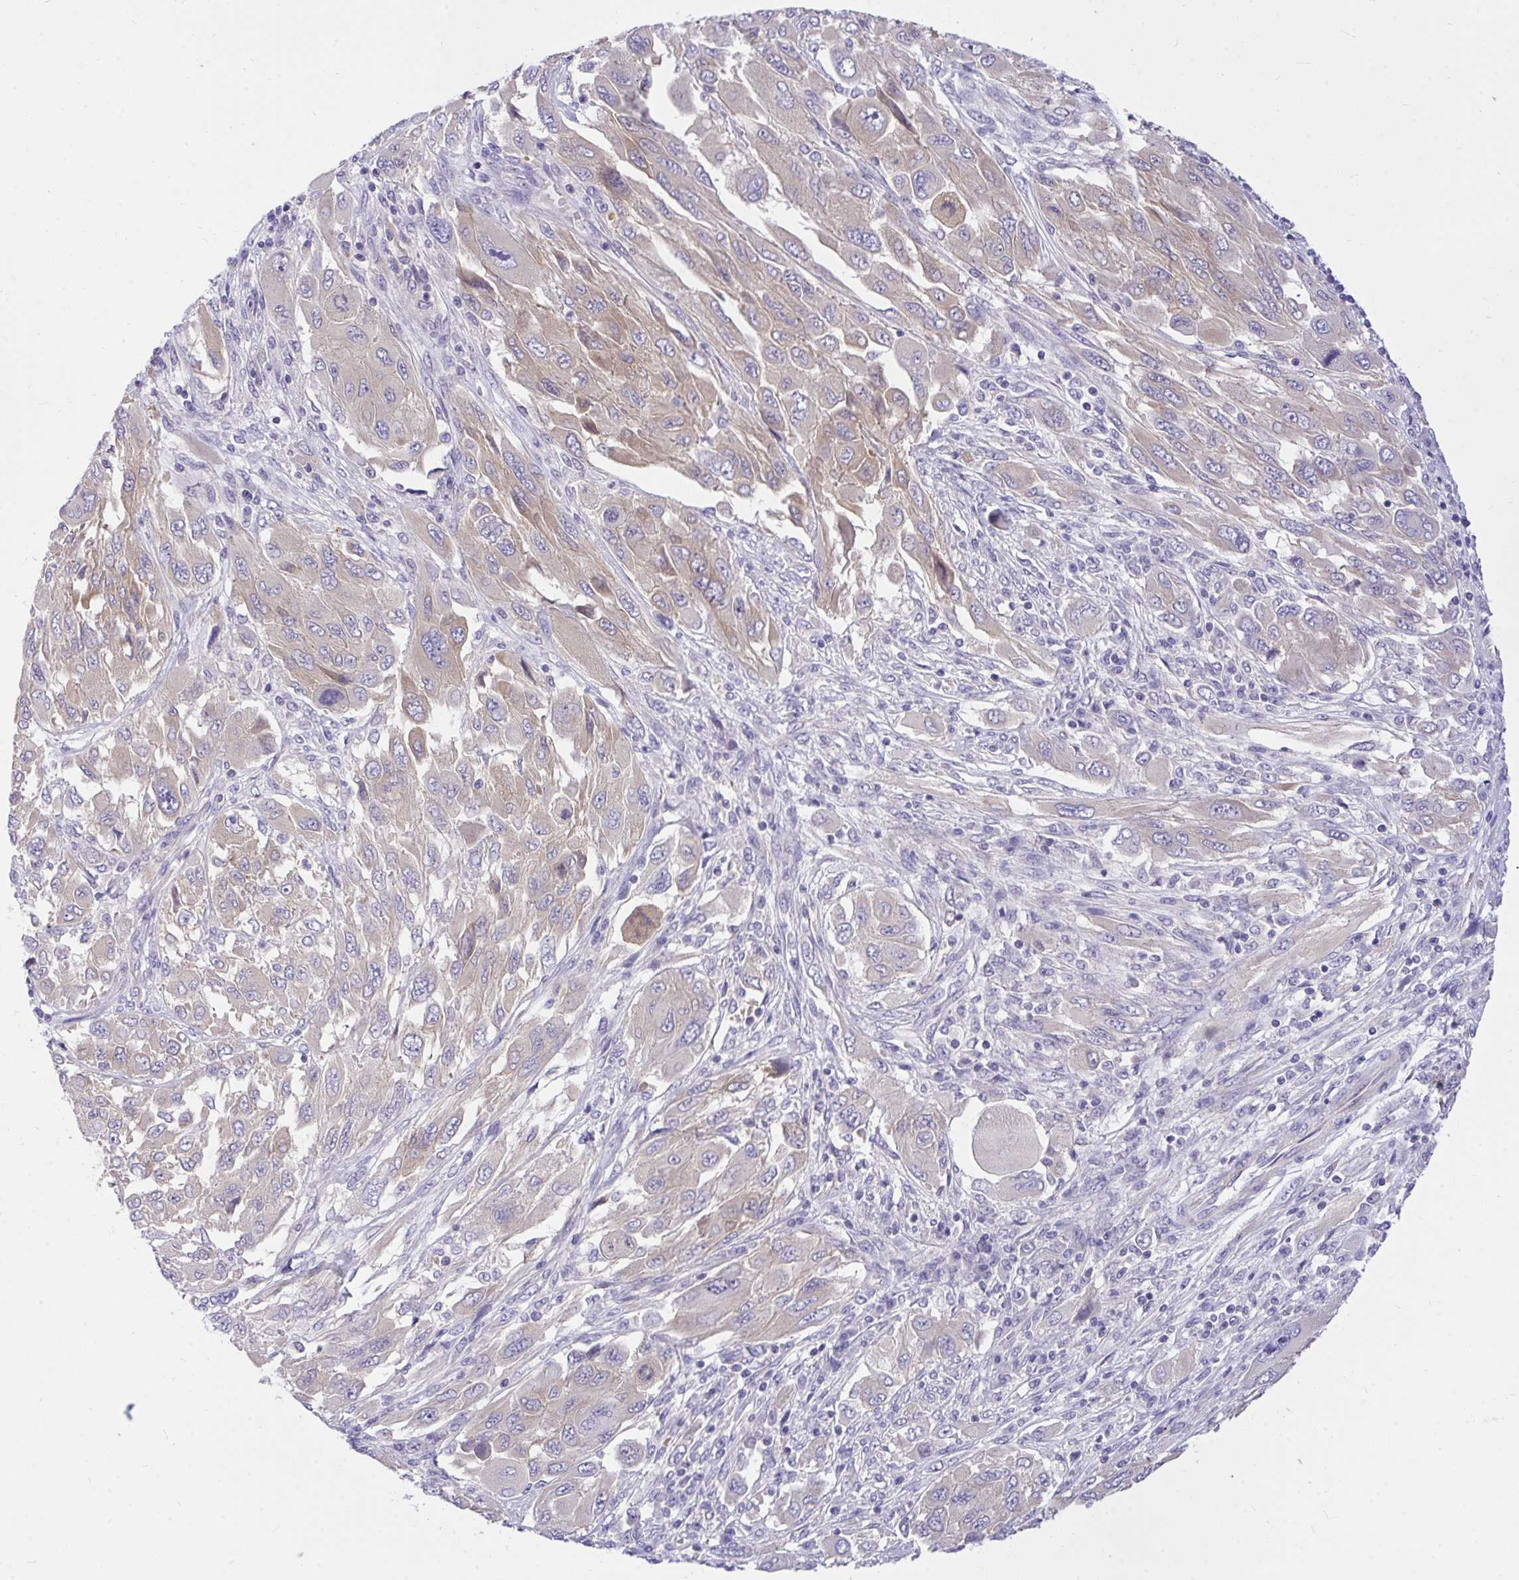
{"staining": {"intensity": "weak", "quantity": "<25%", "location": "cytoplasmic/membranous"}, "tissue": "melanoma", "cell_type": "Tumor cells", "image_type": "cancer", "snomed": [{"axis": "morphology", "description": "Malignant melanoma, NOS"}, {"axis": "topography", "description": "Skin"}], "caption": "DAB (3,3'-diaminobenzidine) immunohistochemical staining of melanoma exhibits no significant expression in tumor cells.", "gene": "TLN2", "patient": {"sex": "female", "age": 91}}